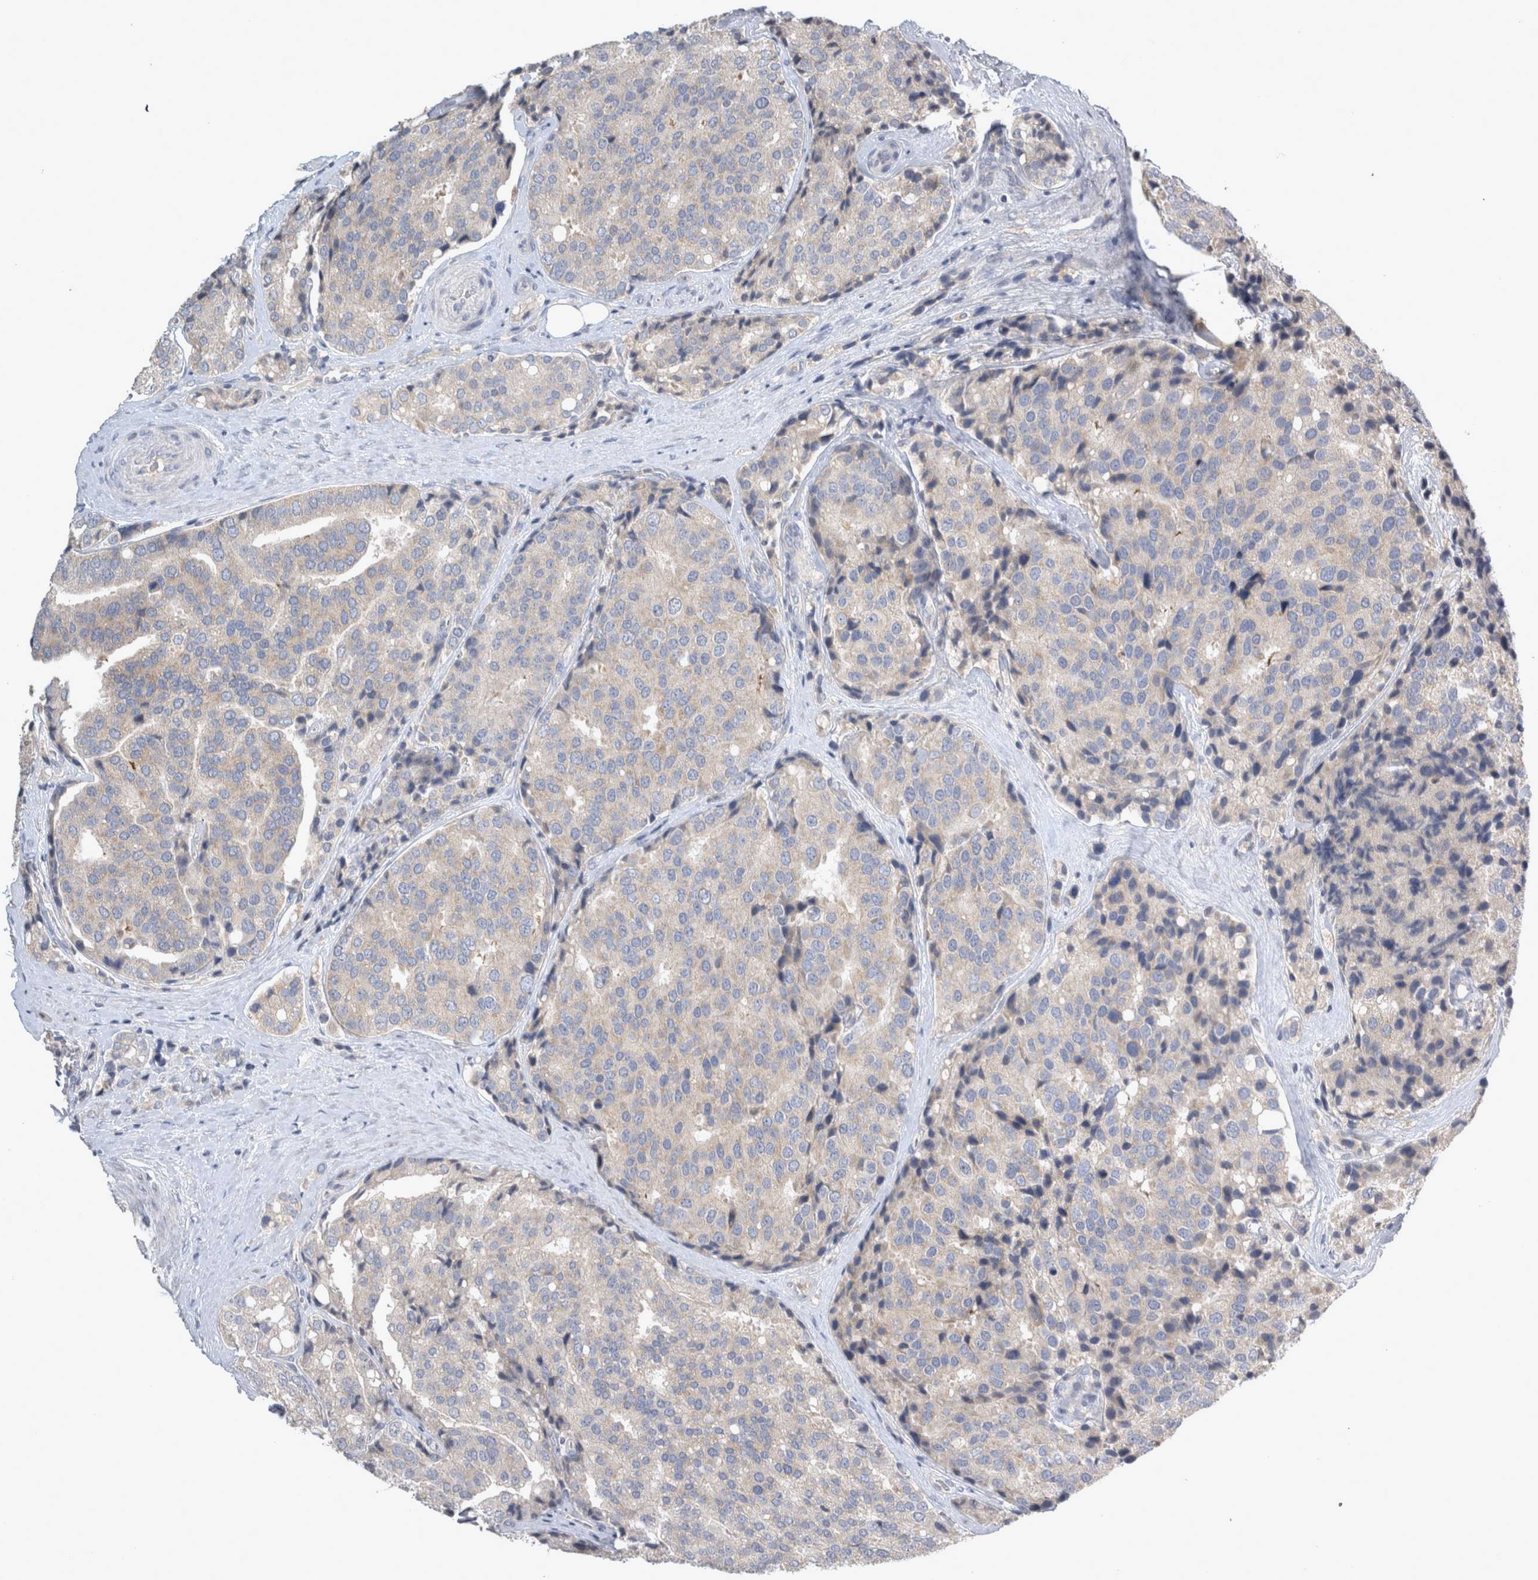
{"staining": {"intensity": "negative", "quantity": "none", "location": "none"}, "tissue": "prostate cancer", "cell_type": "Tumor cells", "image_type": "cancer", "snomed": [{"axis": "morphology", "description": "Adenocarcinoma, High grade"}, {"axis": "topography", "description": "Prostate"}], "caption": "High-grade adenocarcinoma (prostate) was stained to show a protein in brown. There is no significant expression in tumor cells.", "gene": "SLC22A11", "patient": {"sex": "male", "age": 50}}